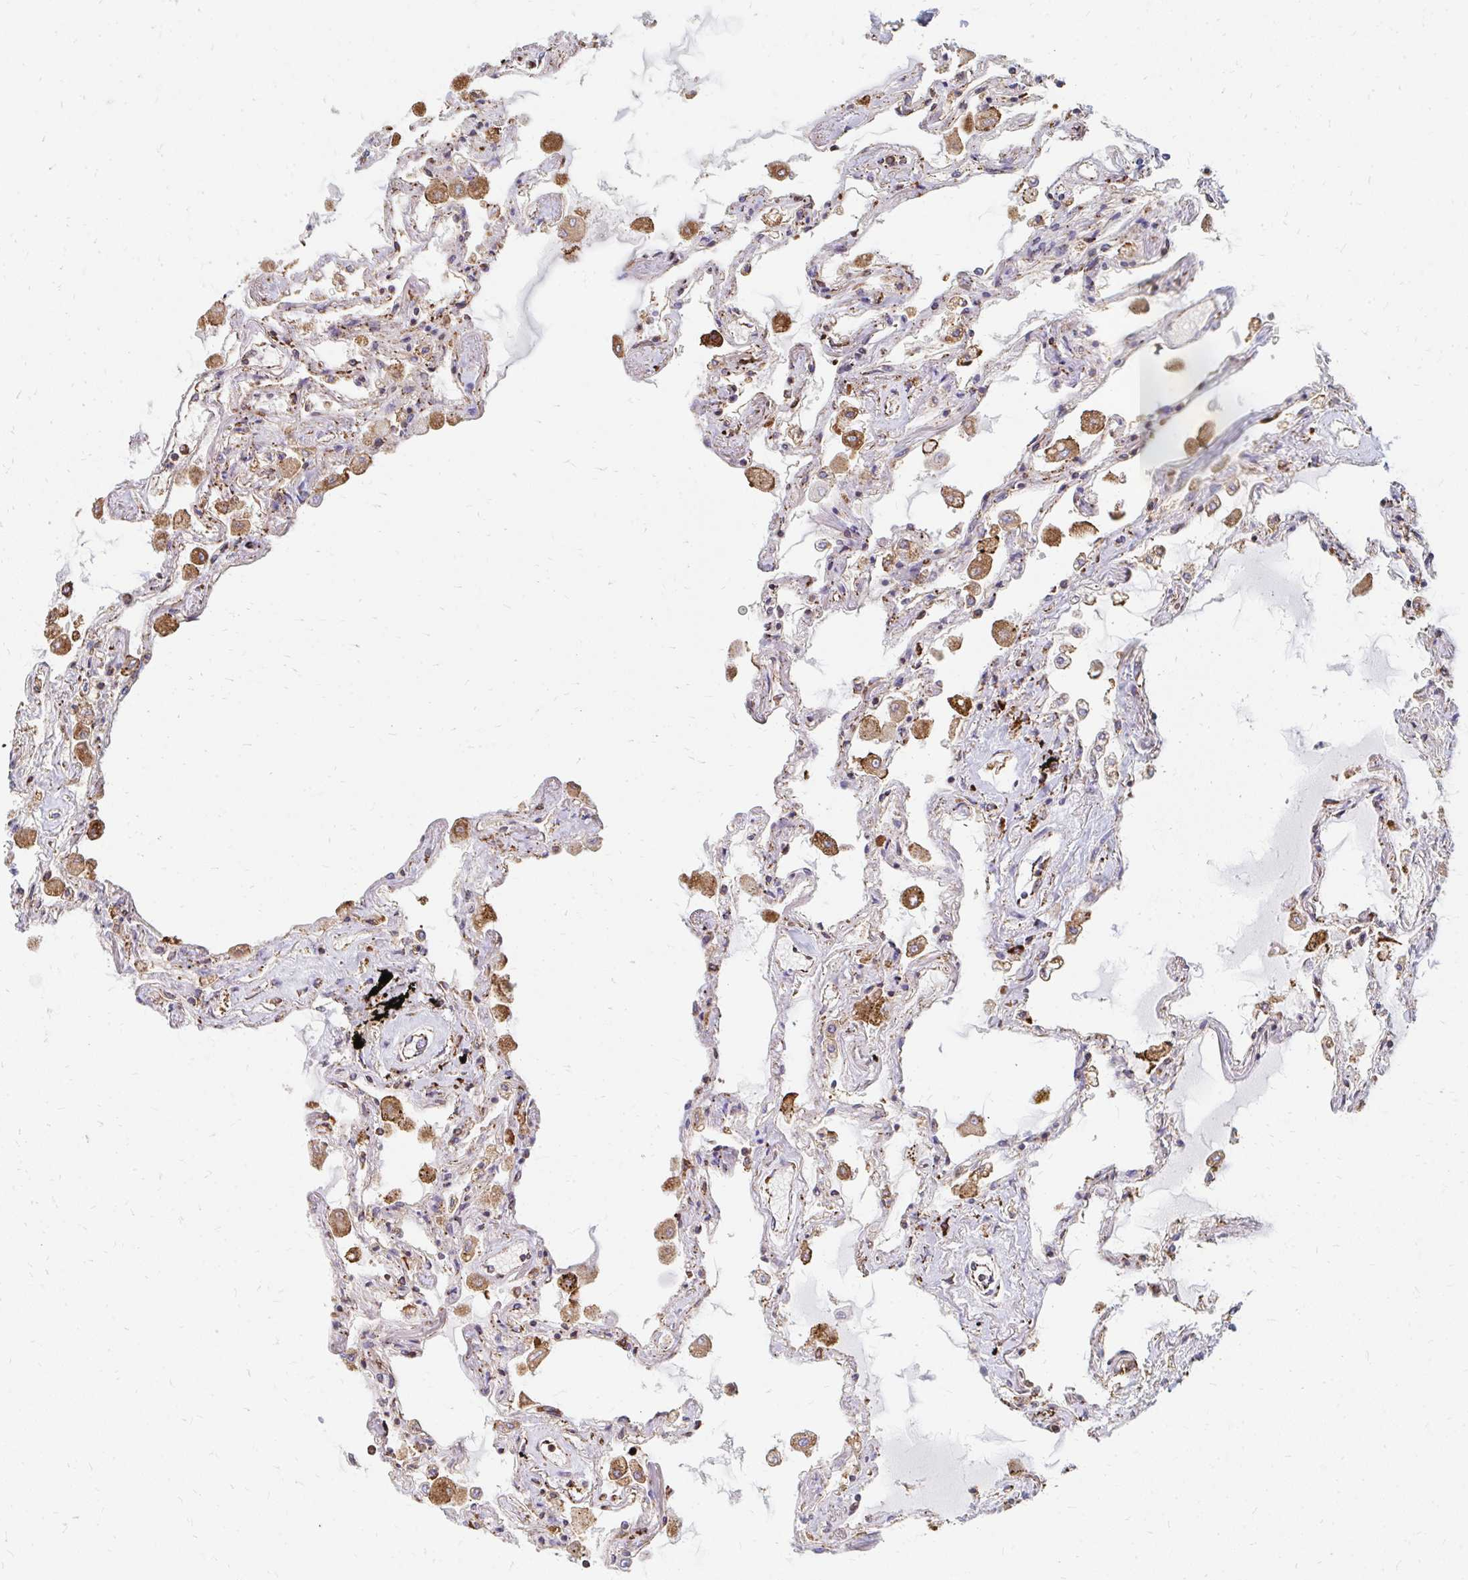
{"staining": {"intensity": "moderate", "quantity": "<25%", "location": "cytoplasmic/membranous"}, "tissue": "lung", "cell_type": "Alveolar cells", "image_type": "normal", "snomed": [{"axis": "morphology", "description": "Normal tissue, NOS"}, {"axis": "morphology", "description": "Adenocarcinoma, NOS"}, {"axis": "topography", "description": "Cartilage tissue"}, {"axis": "topography", "description": "Lung"}], "caption": "Lung stained with DAB (3,3'-diaminobenzidine) immunohistochemistry reveals low levels of moderate cytoplasmic/membranous positivity in about <25% of alveolar cells.", "gene": "PPP1R13L", "patient": {"sex": "female", "age": 67}}